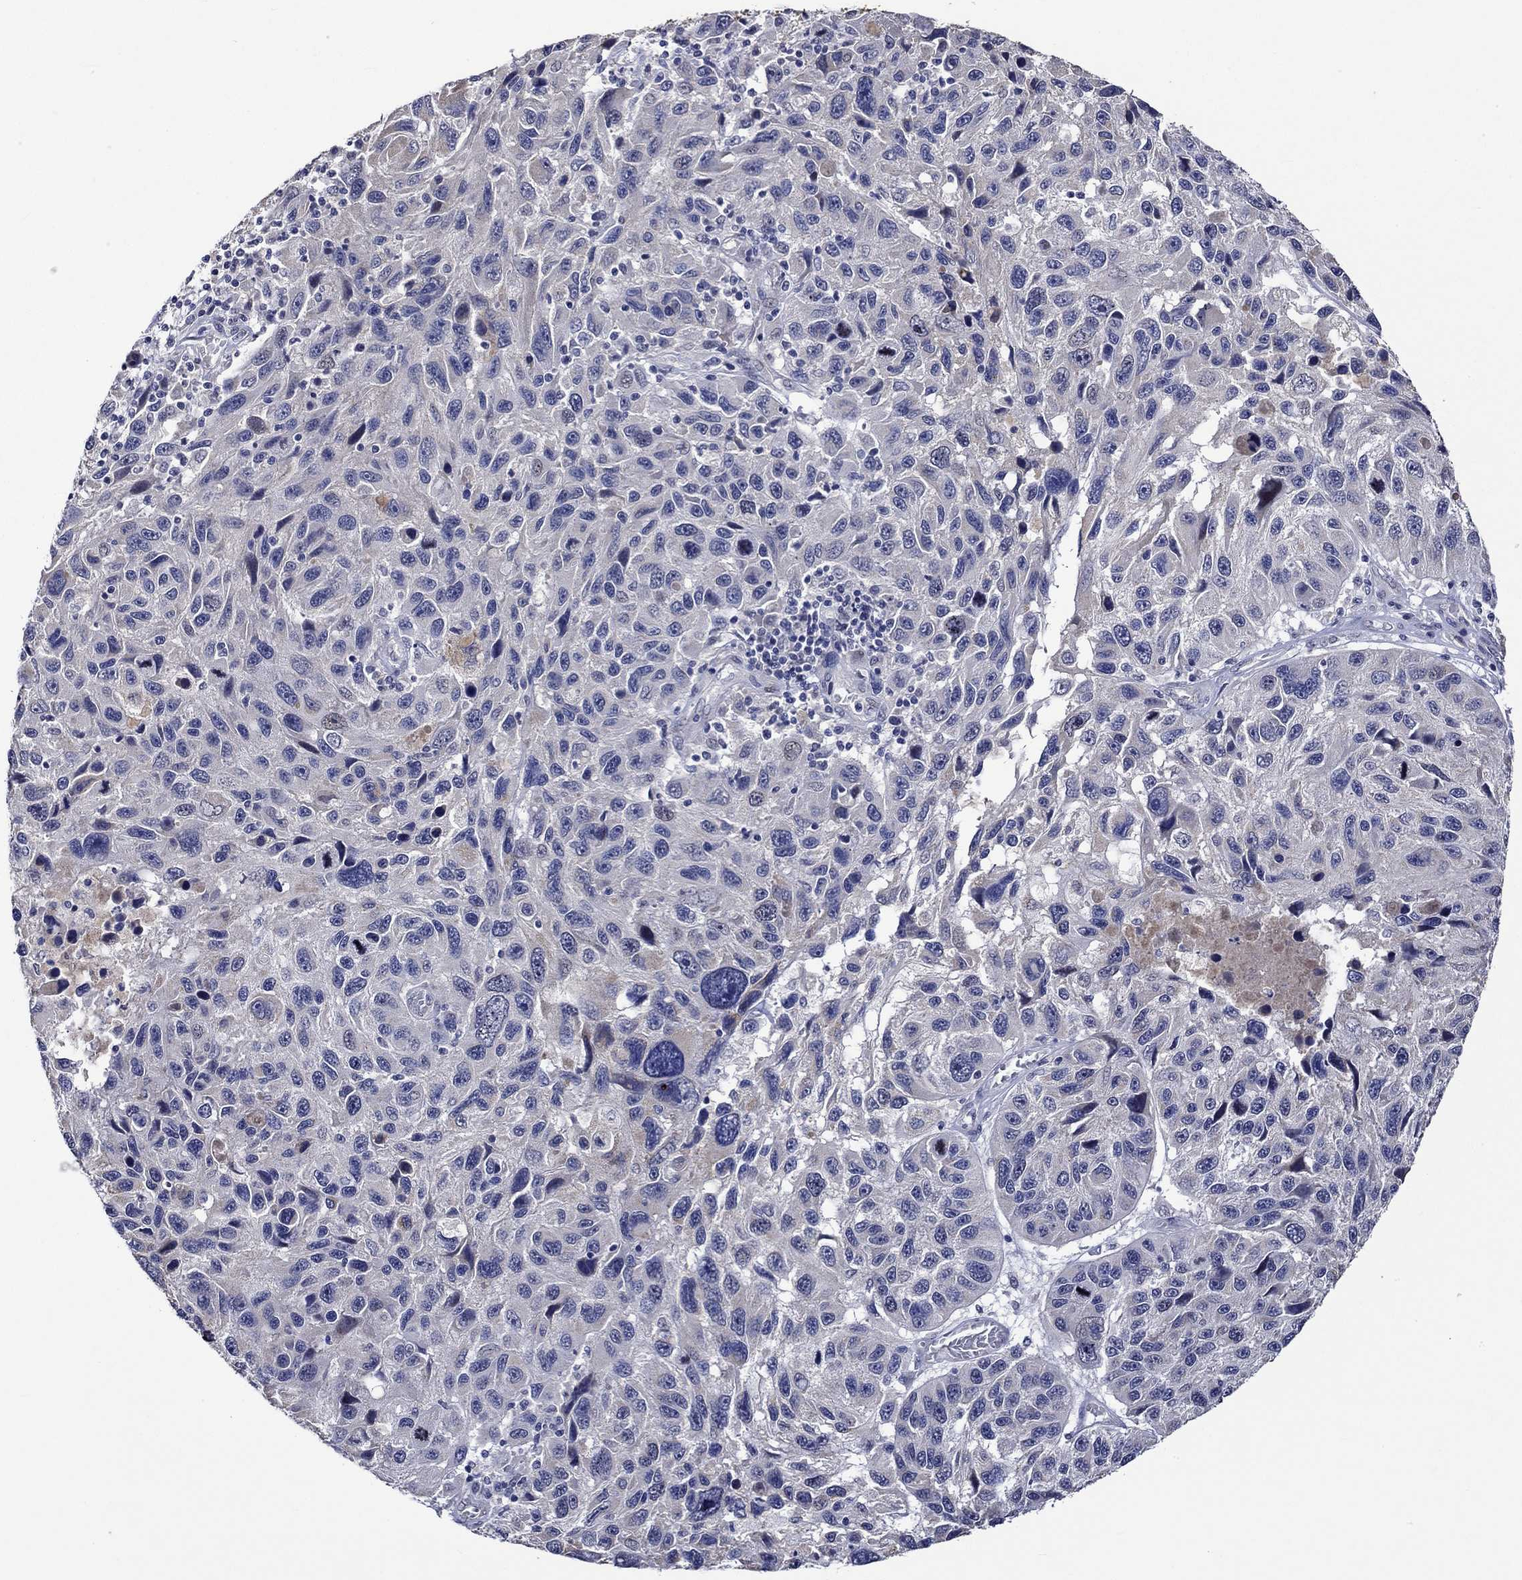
{"staining": {"intensity": "negative", "quantity": "none", "location": "none"}, "tissue": "melanoma", "cell_type": "Tumor cells", "image_type": "cancer", "snomed": [{"axis": "morphology", "description": "Malignant melanoma, NOS"}, {"axis": "topography", "description": "Skin"}], "caption": "Protein analysis of melanoma reveals no significant positivity in tumor cells.", "gene": "DDX3Y", "patient": {"sex": "male", "age": 53}}